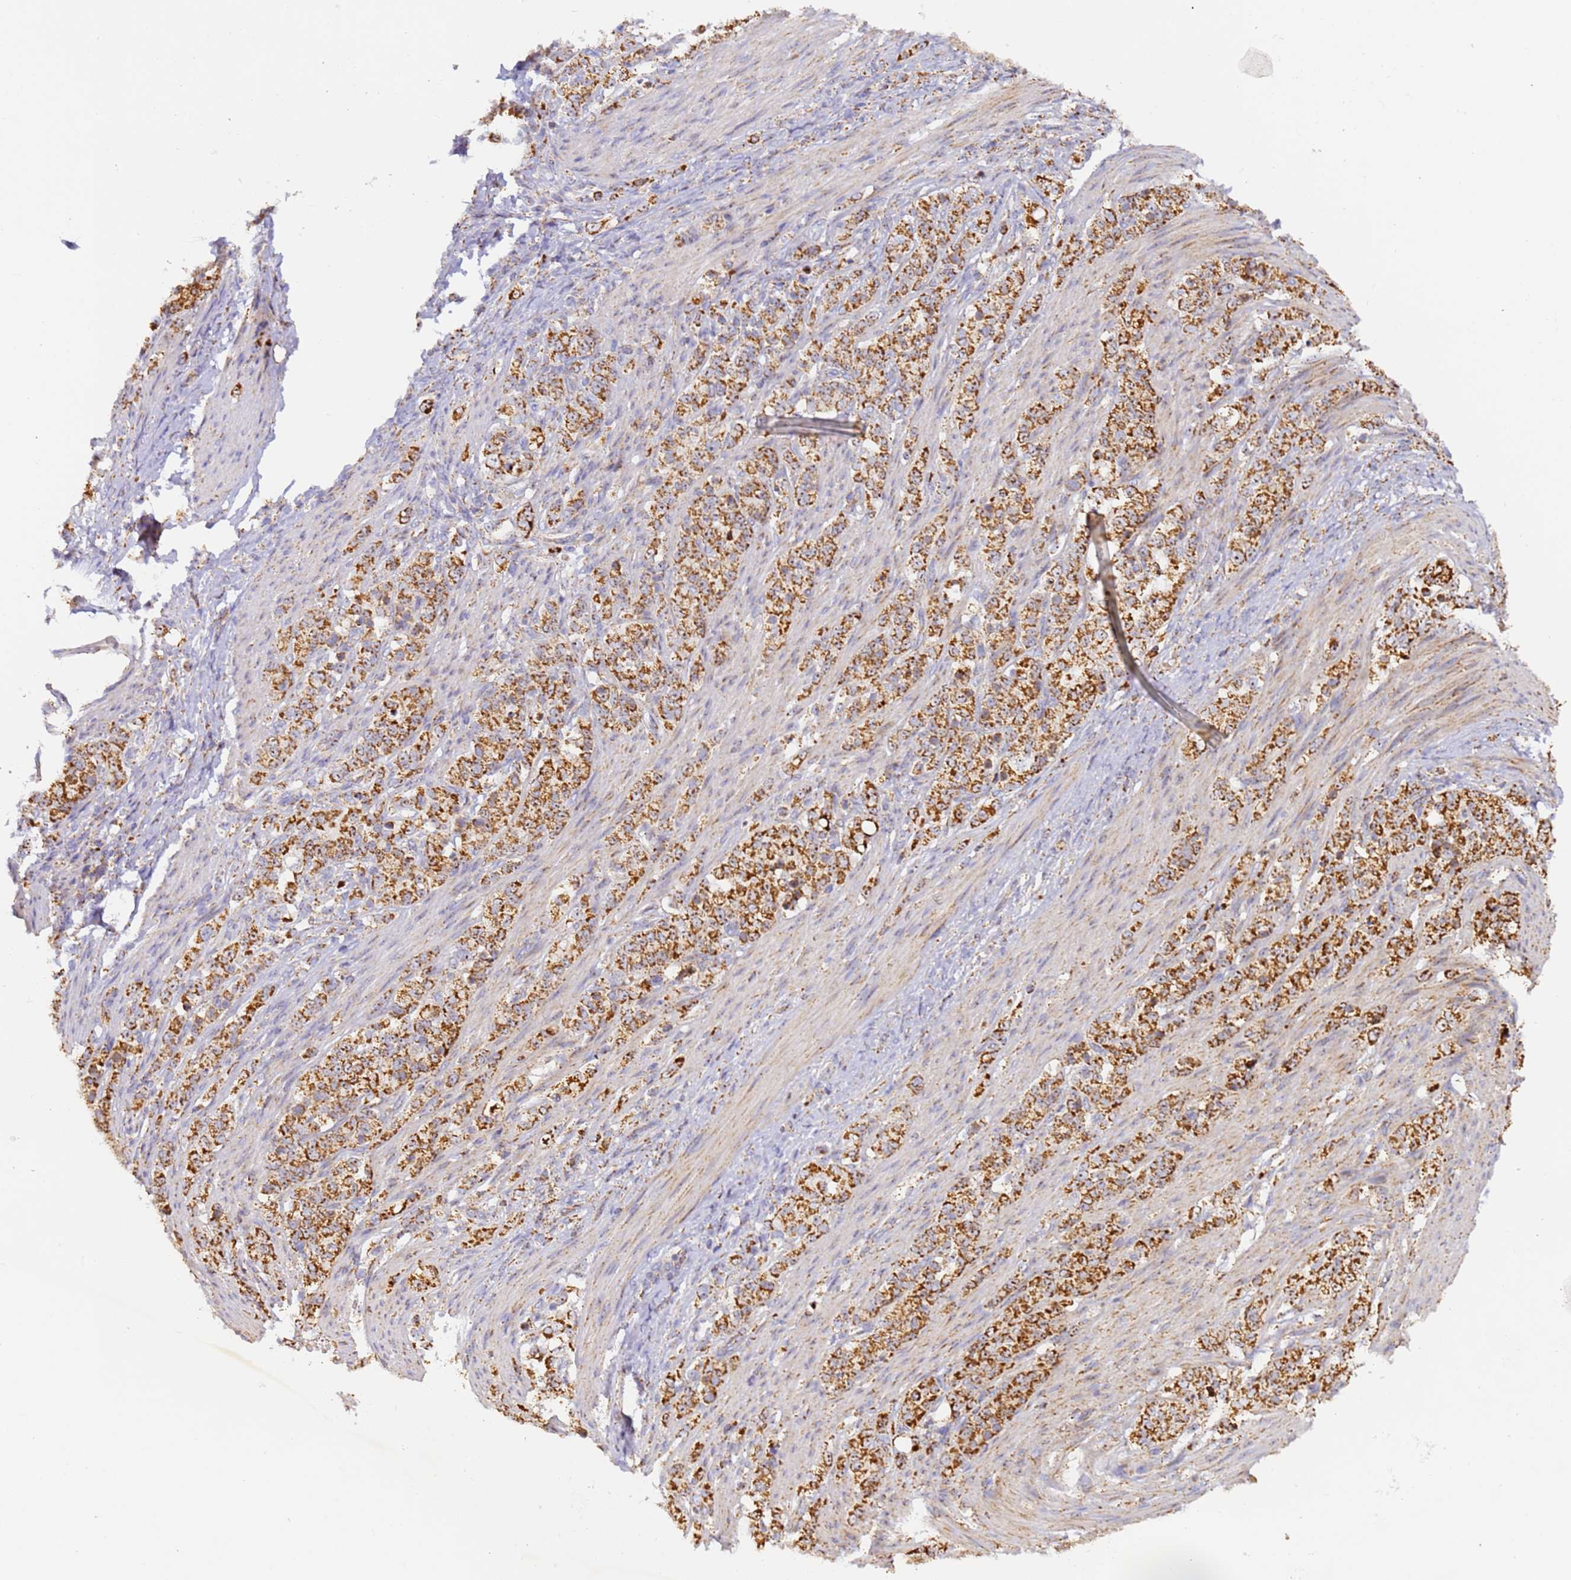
{"staining": {"intensity": "strong", "quantity": ">75%", "location": "cytoplasmic/membranous"}, "tissue": "stomach cancer", "cell_type": "Tumor cells", "image_type": "cancer", "snomed": [{"axis": "morphology", "description": "Adenocarcinoma, NOS"}, {"axis": "topography", "description": "Stomach"}], "caption": "Protein staining of stomach cancer tissue displays strong cytoplasmic/membranous positivity in about >75% of tumor cells. (DAB IHC, brown staining for protein, blue staining for nuclei).", "gene": "FRG2C", "patient": {"sex": "female", "age": 79}}